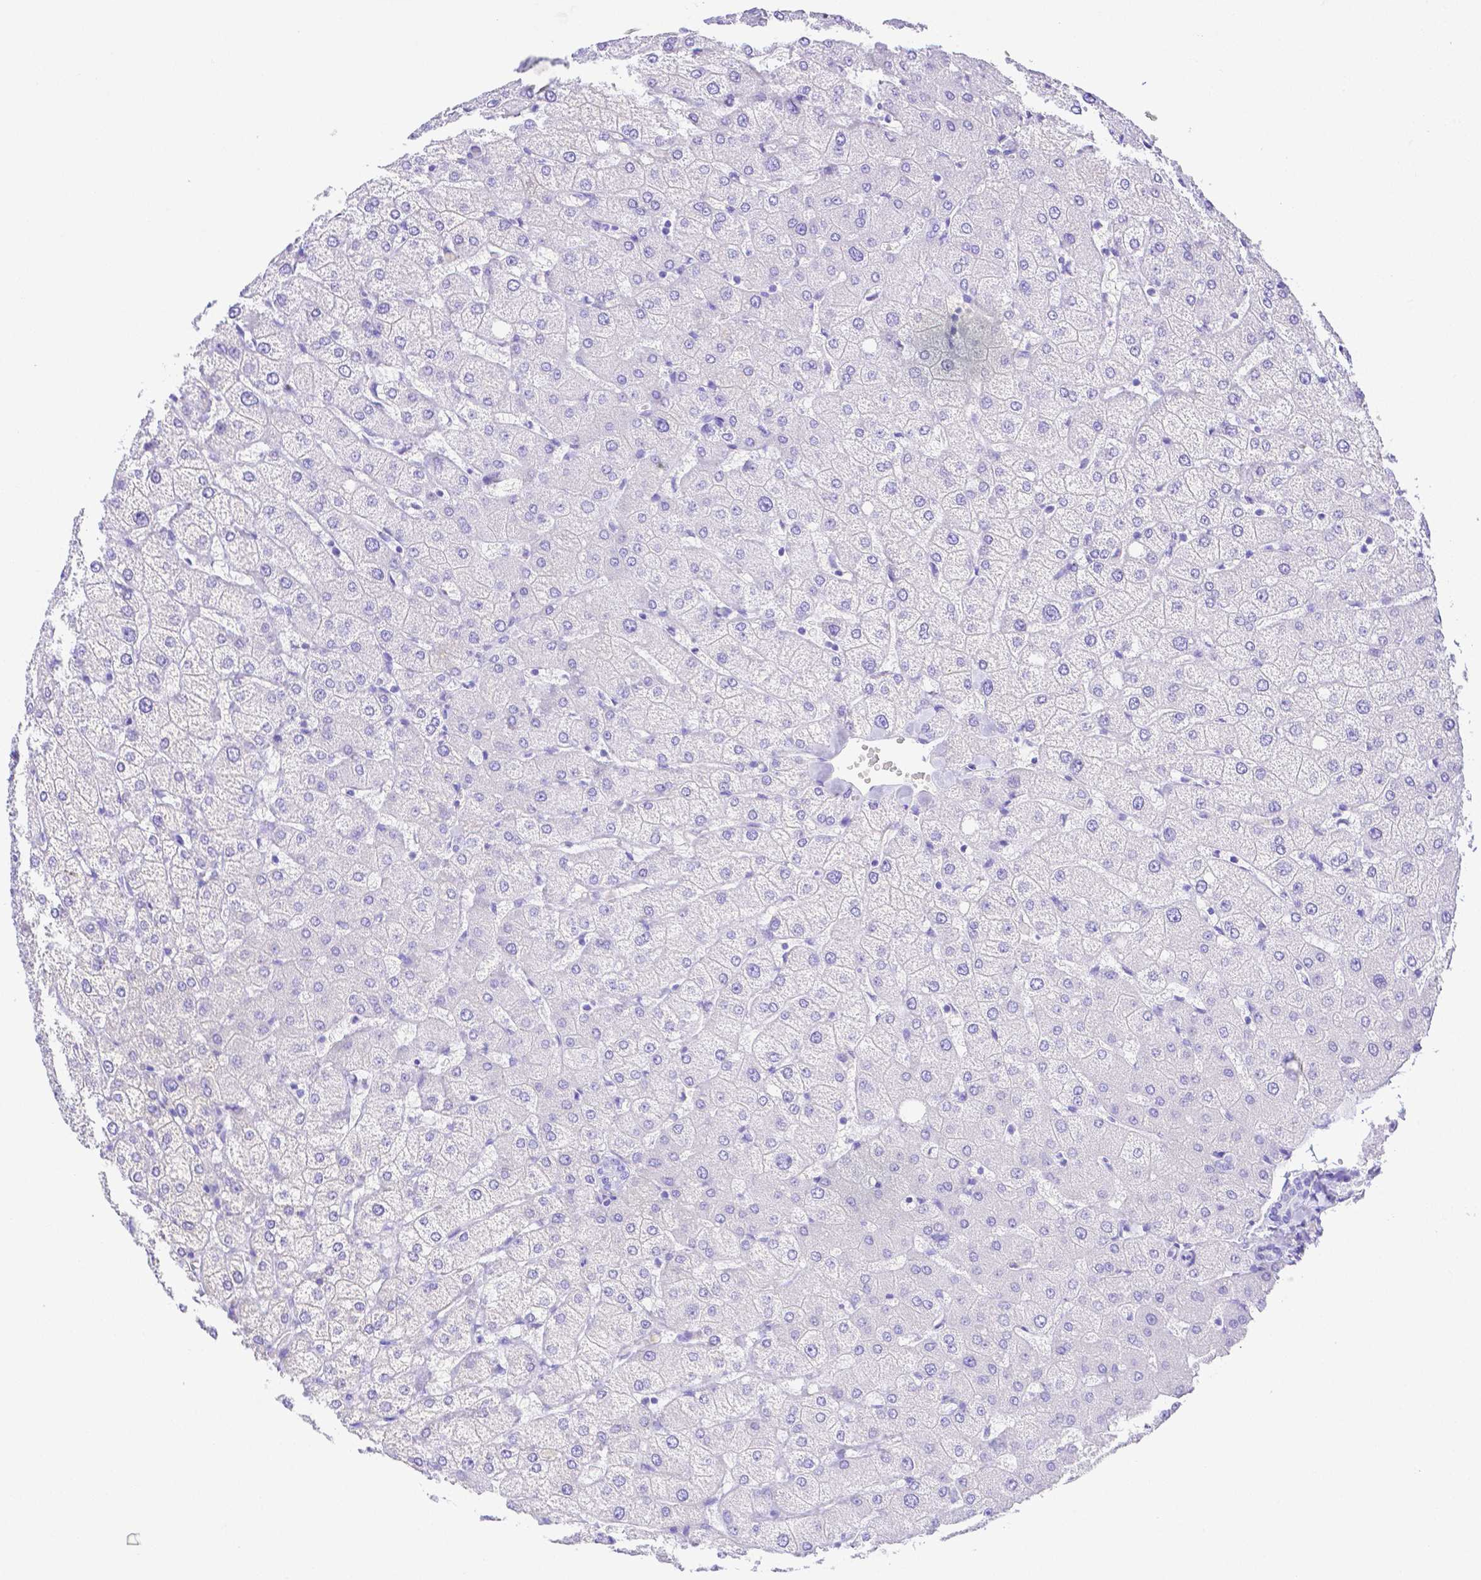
{"staining": {"intensity": "negative", "quantity": "none", "location": "none"}, "tissue": "liver", "cell_type": "Cholangiocytes", "image_type": "normal", "snomed": [{"axis": "morphology", "description": "Normal tissue, NOS"}, {"axis": "topography", "description": "Liver"}], "caption": "Immunohistochemistry photomicrograph of benign liver: human liver stained with DAB shows no significant protein positivity in cholangiocytes.", "gene": "SMR3A", "patient": {"sex": "female", "age": 54}}